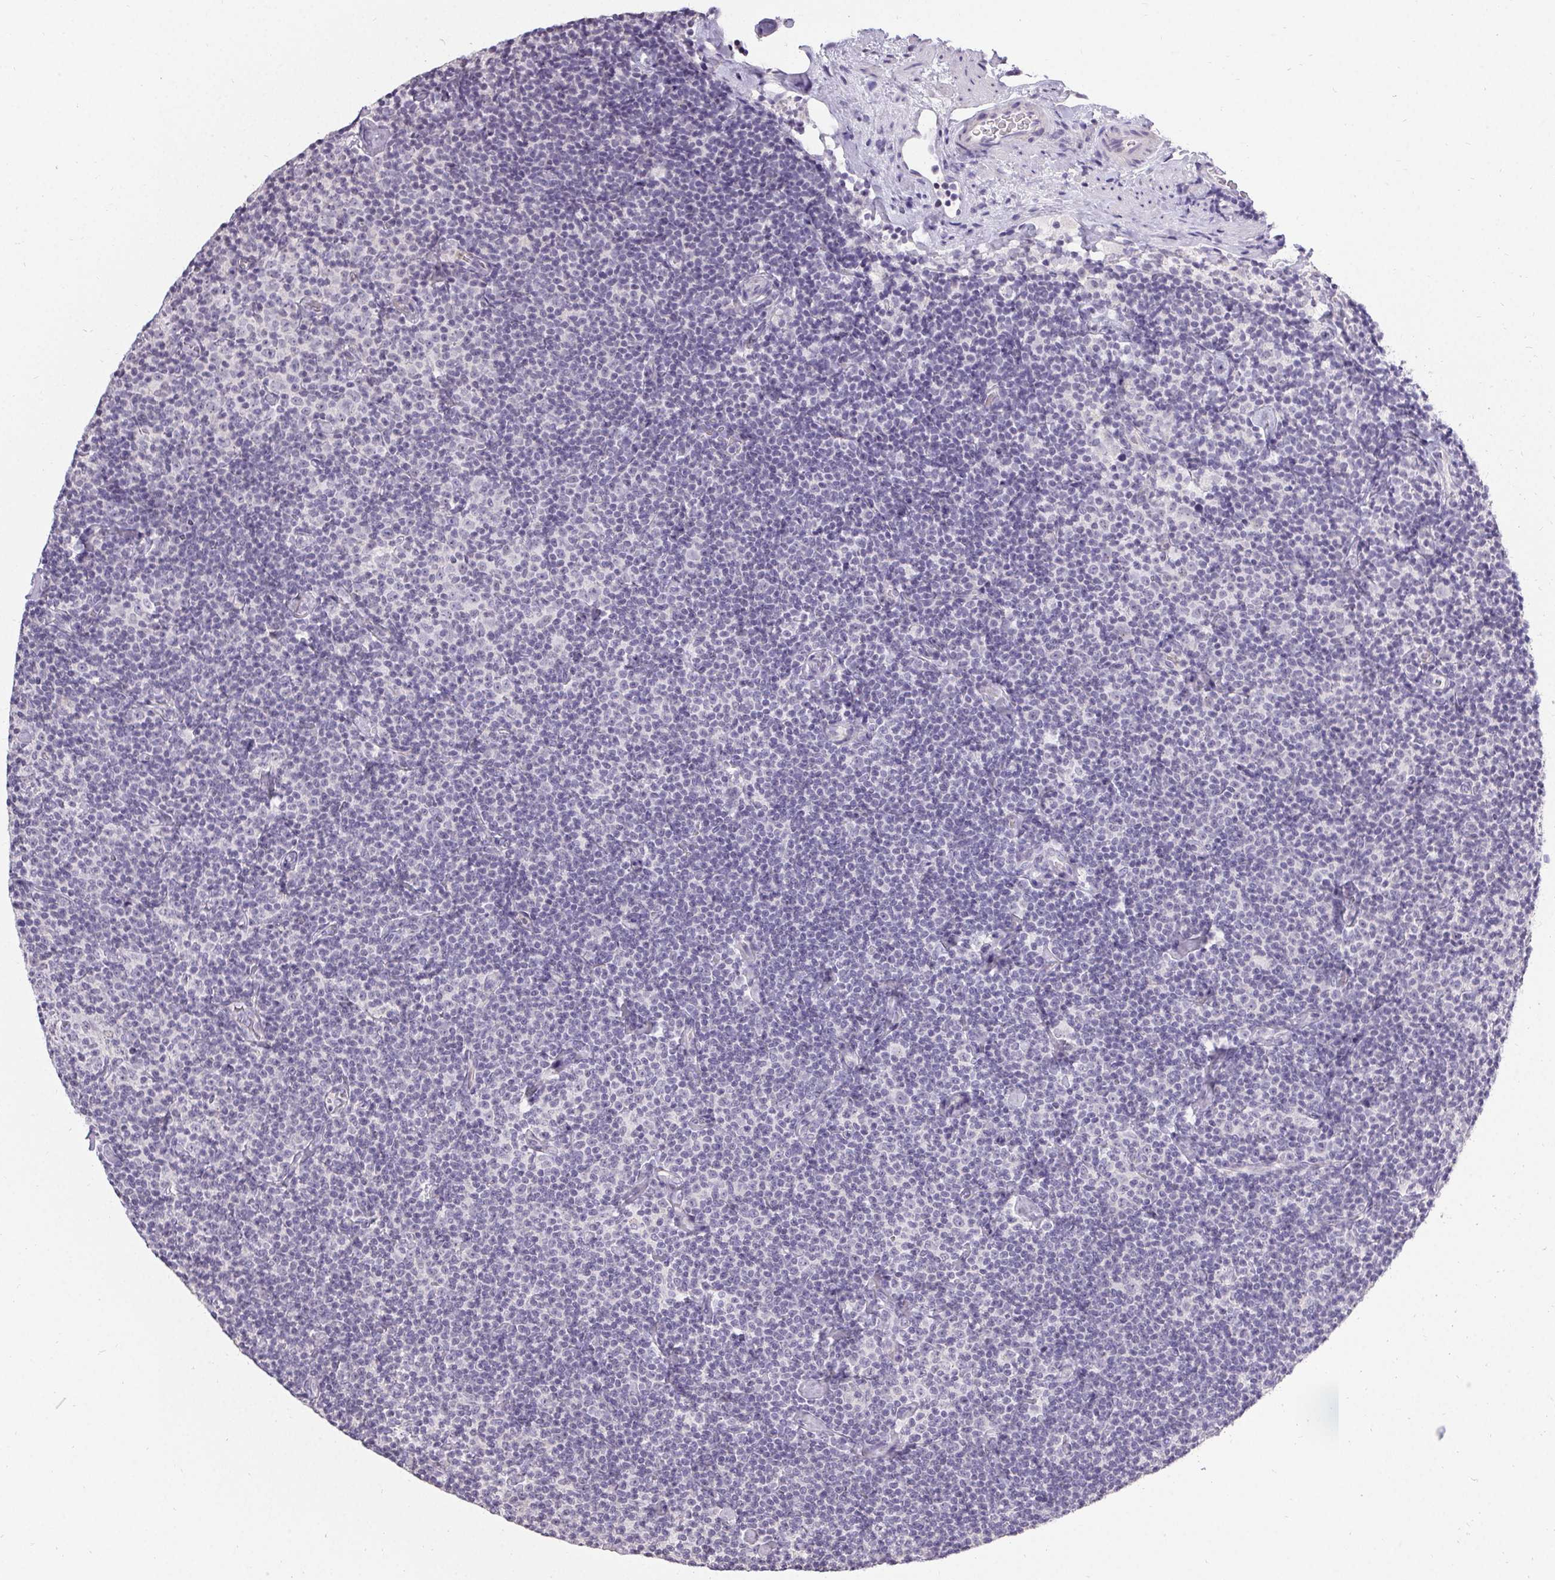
{"staining": {"intensity": "negative", "quantity": "none", "location": "none"}, "tissue": "lymphoma", "cell_type": "Tumor cells", "image_type": "cancer", "snomed": [{"axis": "morphology", "description": "Malignant lymphoma, non-Hodgkin's type, Low grade"}, {"axis": "topography", "description": "Lymph node"}], "caption": "Lymphoma was stained to show a protein in brown. There is no significant staining in tumor cells.", "gene": "PMEL", "patient": {"sex": "male", "age": 81}}